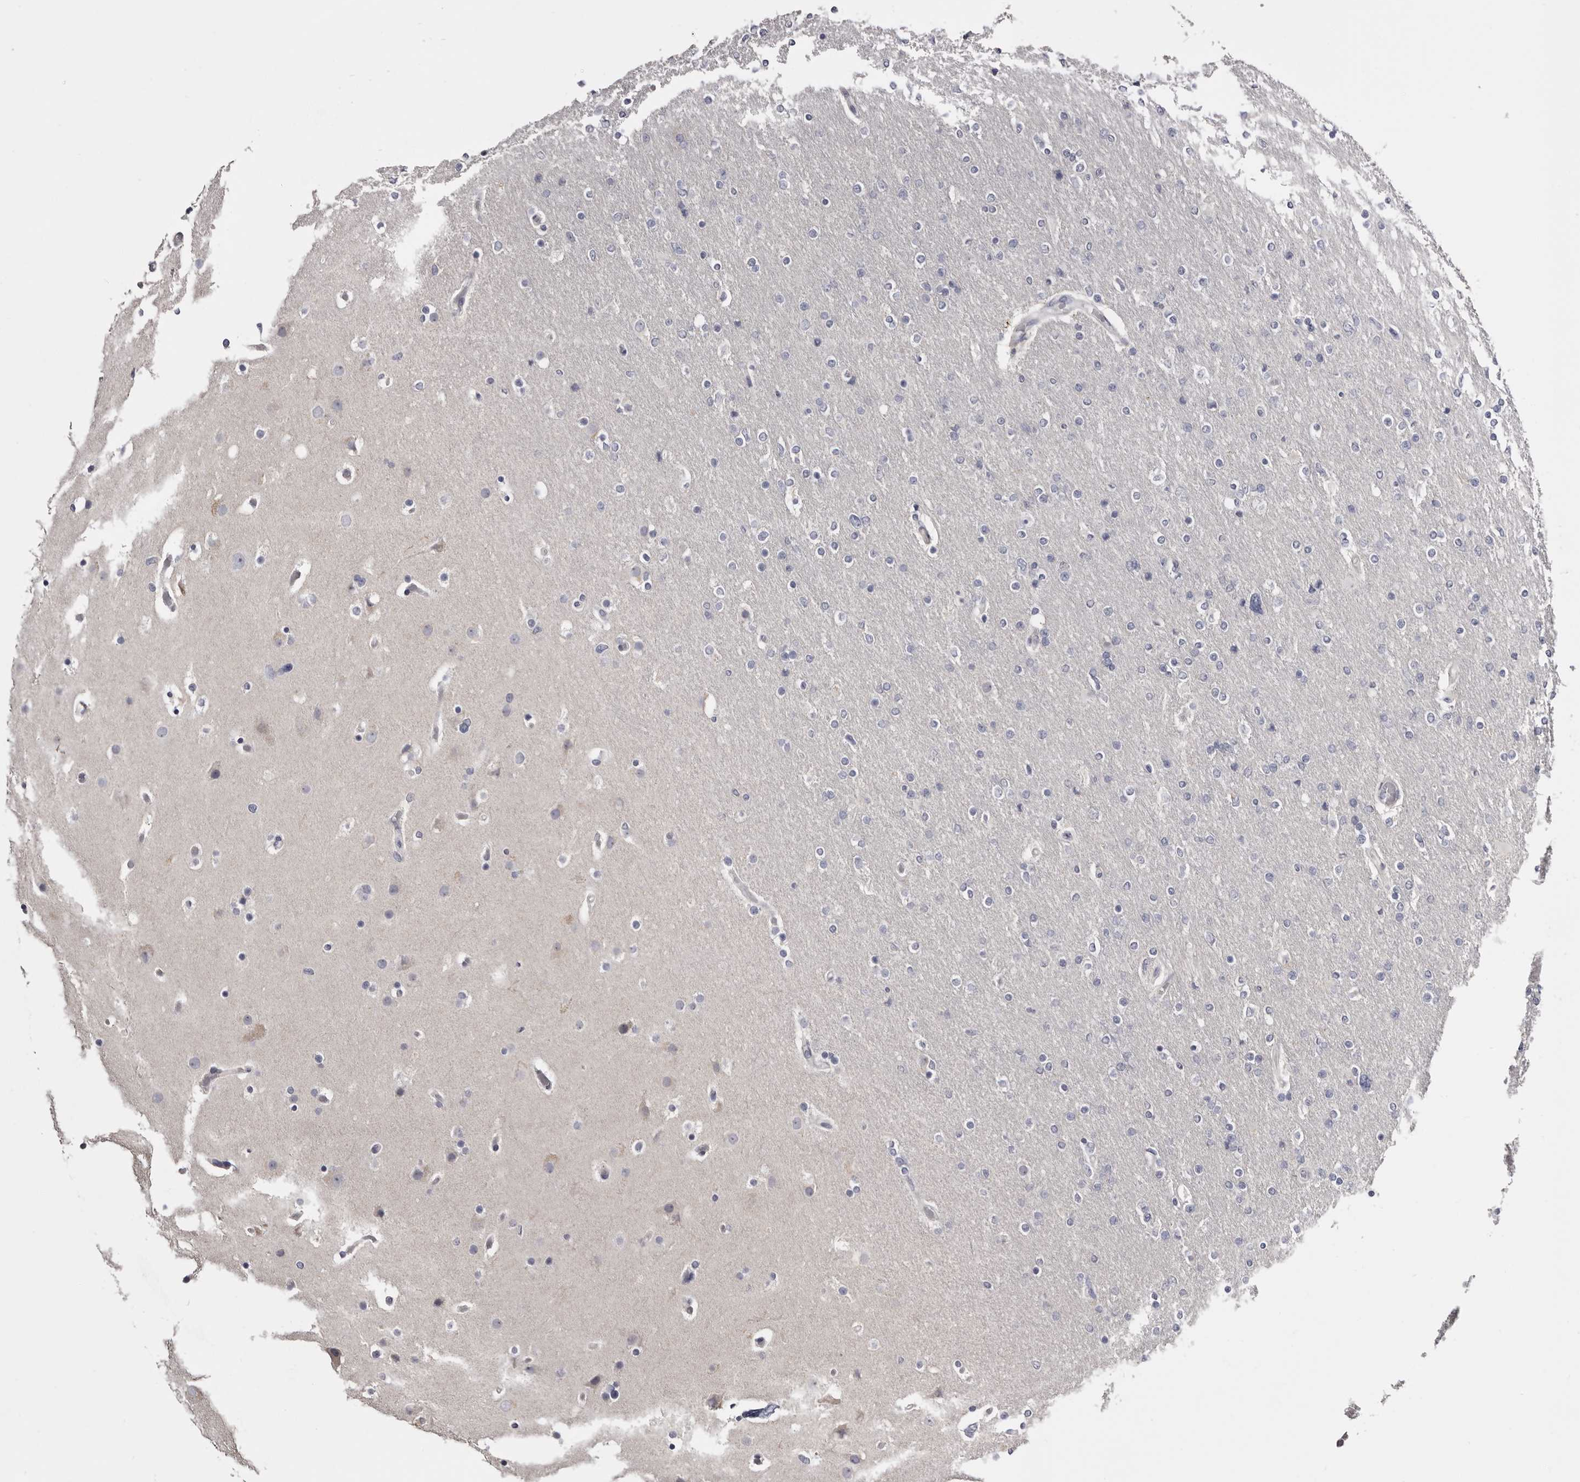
{"staining": {"intensity": "negative", "quantity": "none", "location": "none"}, "tissue": "glioma", "cell_type": "Tumor cells", "image_type": "cancer", "snomed": [{"axis": "morphology", "description": "Glioma, malignant, High grade"}, {"axis": "topography", "description": "Cerebral cortex"}], "caption": "Immunohistochemical staining of malignant glioma (high-grade) demonstrates no significant staining in tumor cells.", "gene": "CASQ1", "patient": {"sex": "female", "age": 36}}